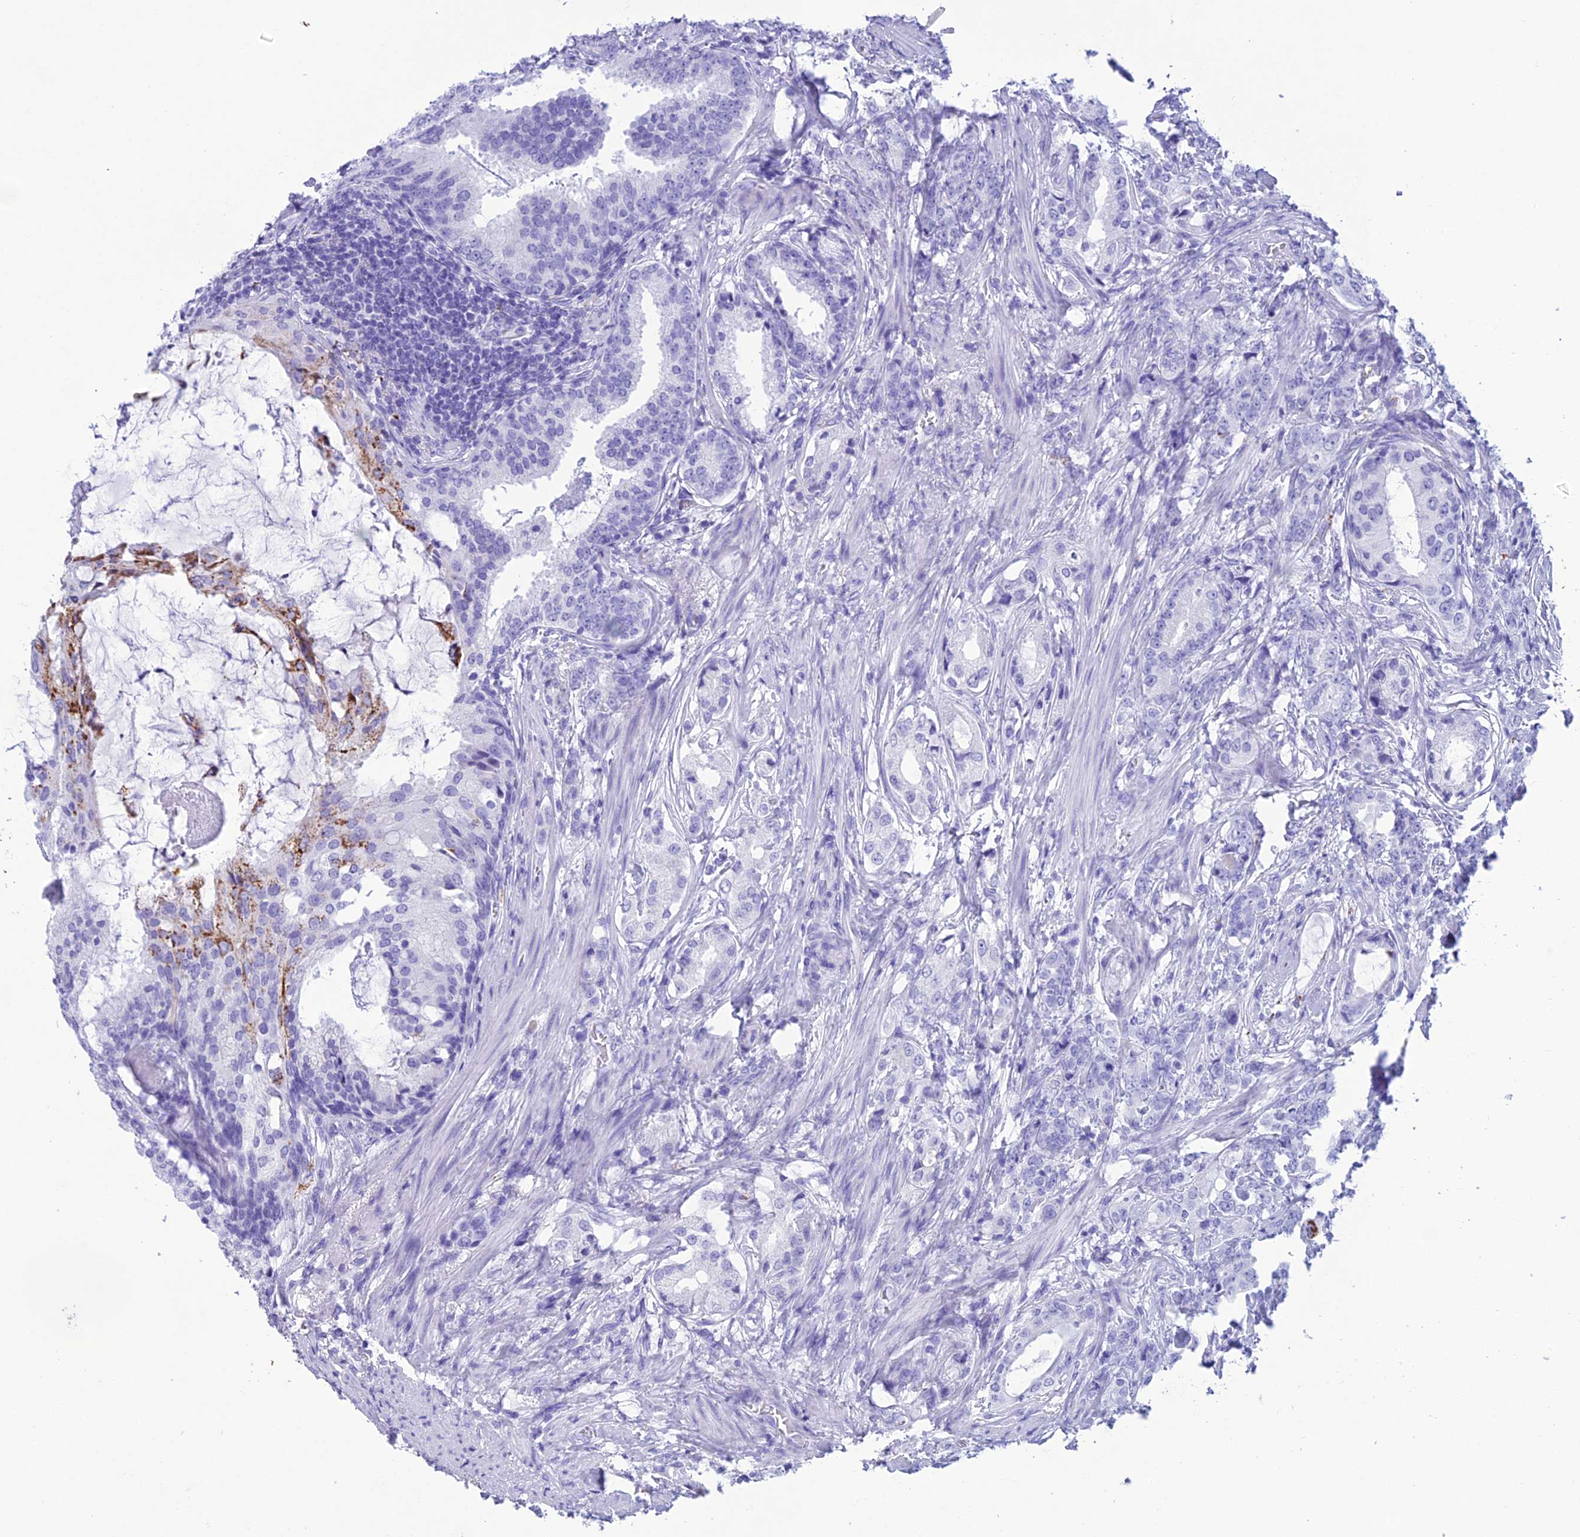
{"staining": {"intensity": "negative", "quantity": "none", "location": "none"}, "tissue": "prostate cancer", "cell_type": "Tumor cells", "image_type": "cancer", "snomed": [{"axis": "morphology", "description": "Adenocarcinoma, Low grade"}, {"axis": "topography", "description": "Prostate"}], "caption": "Immunohistochemistry (IHC) histopathology image of human prostate low-grade adenocarcinoma stained for a protein (brown), which exhibits no positivity in tumor cells.", "gene": "TRAM1L1", "patient": {"sex": "male", "age": 71}}